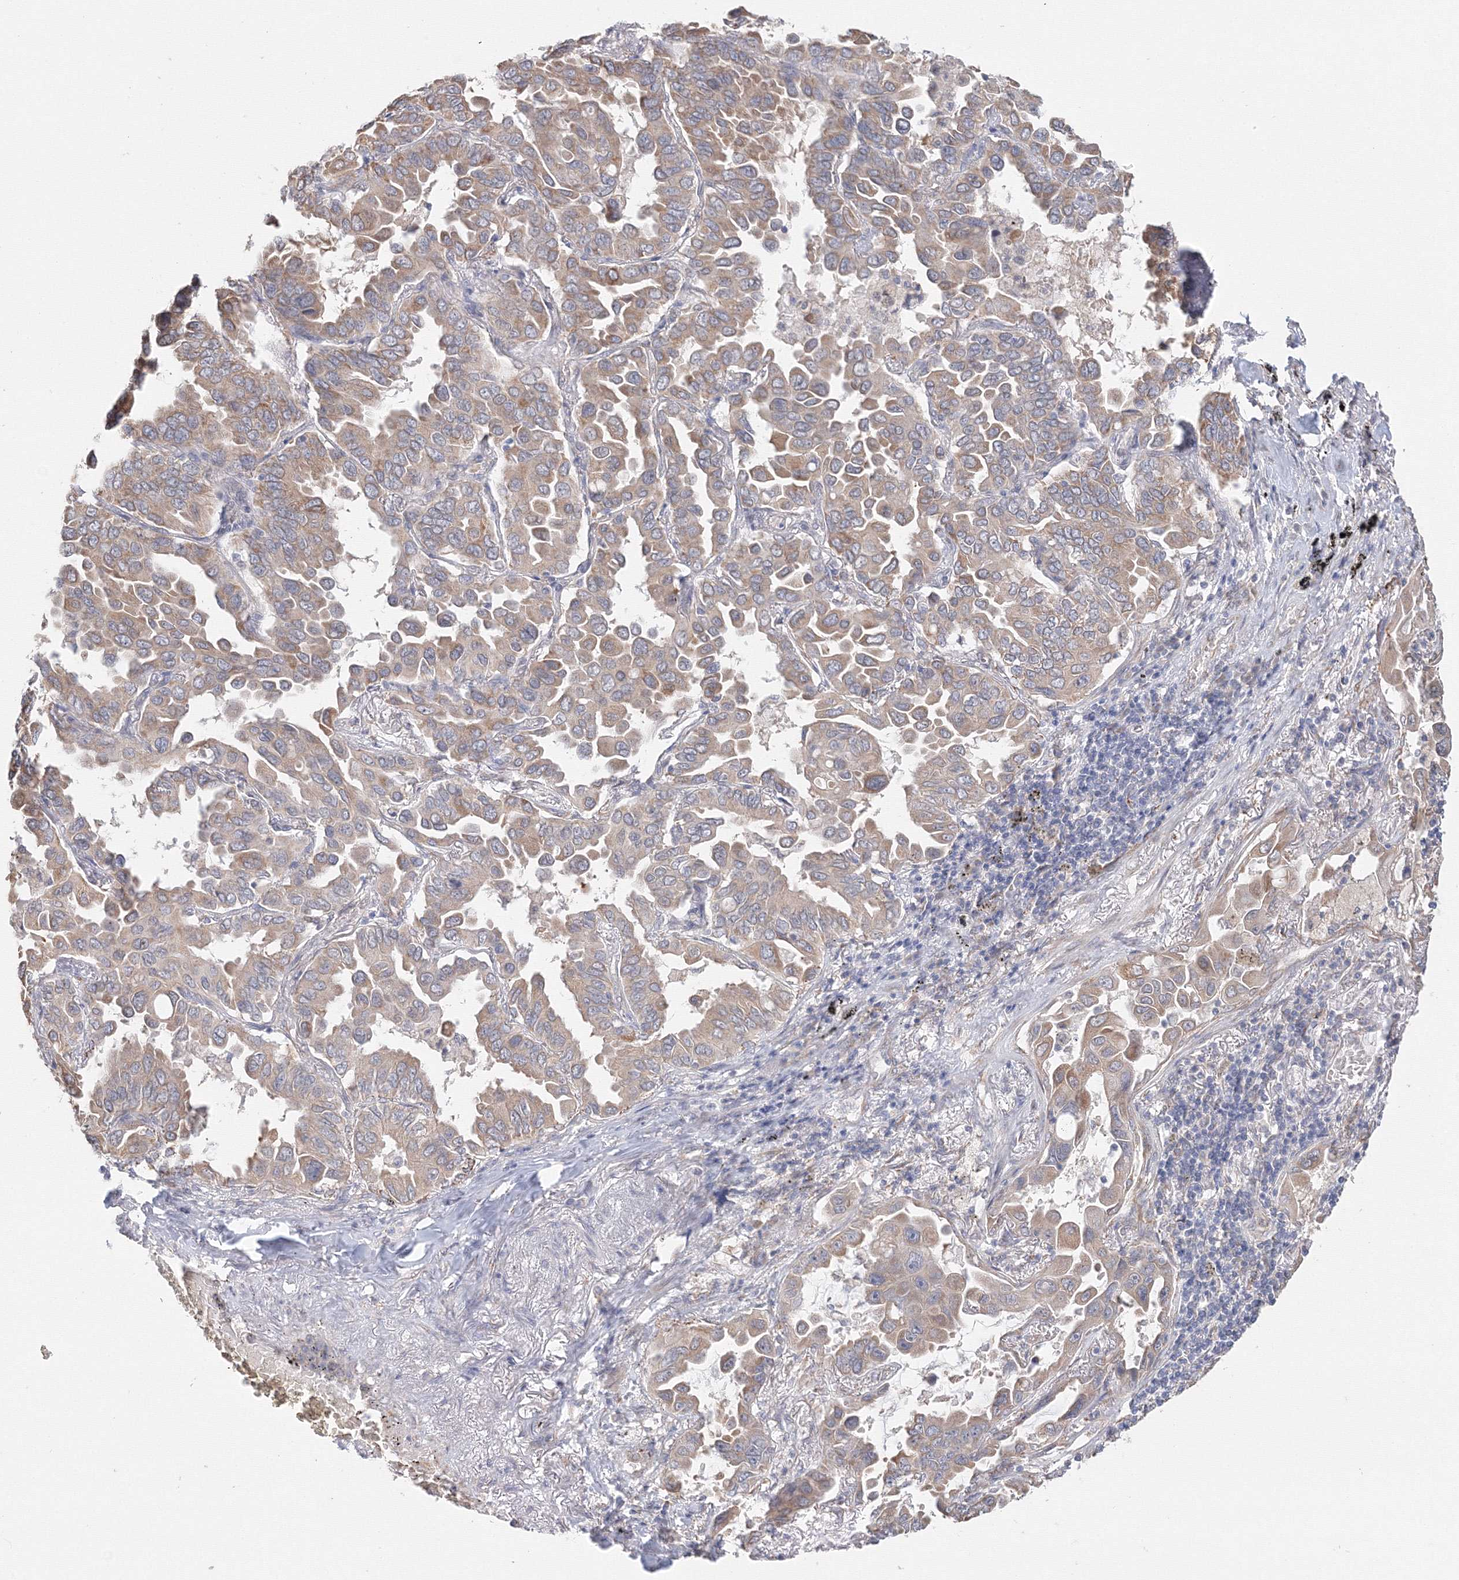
{"staining": {"intensity": "moderate", "quantity": ">75%", "location": "cytoplasmic/membranous"}, "tissue": "lung cancer", "cell_type": "Tumor cells", "image_type": "cancer", "snomed": [{"axis": "morphology", "description": "Adenocarcinoma, NOS"}, {"axis": "topography", "description": "Lung"}], "caption": "Tumor cells display moderate cytoplasmic/membranous expression in about >75% of cells in lung adenocarcinoma. The staining is performed using DAB brown chromogen to label protein expression. The nuclei are counter-stained blue using hematoxylin.", "gene": "DHRS12", "patient": {"sex": "male", "age": 64}}